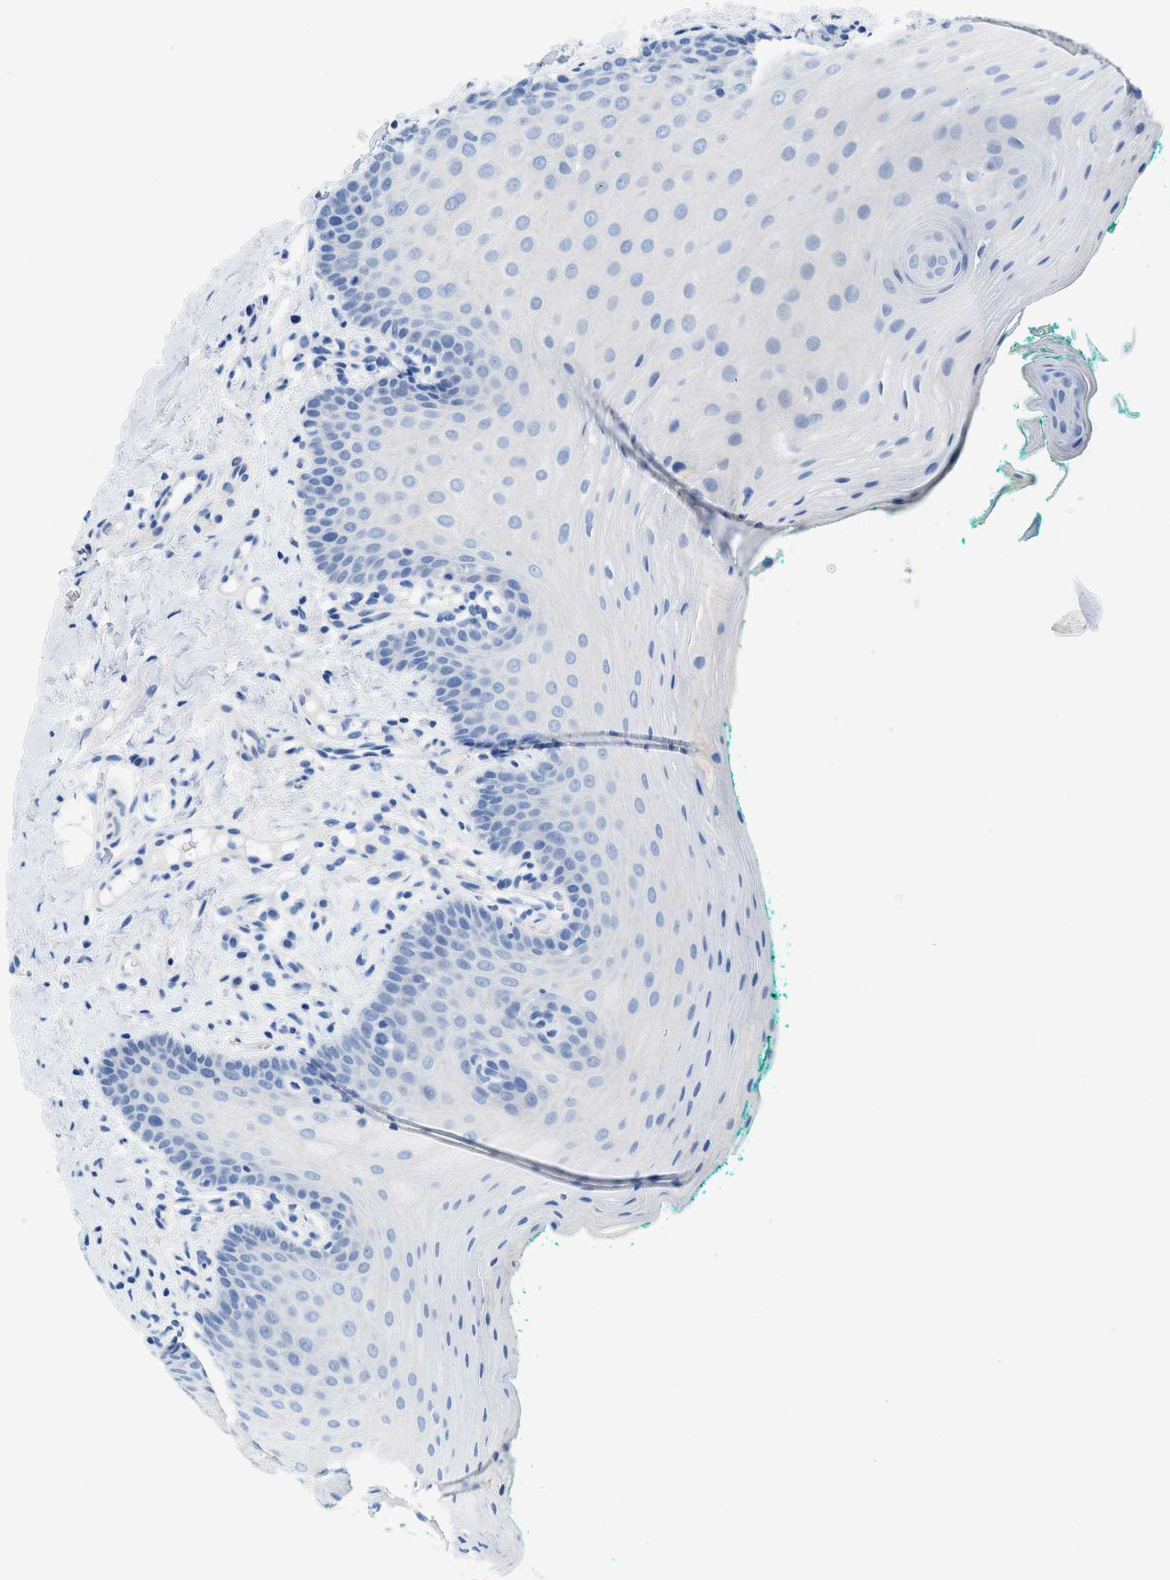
{"staining": {"intensity": "negative", "quantity": "none", "location": "none"}, "tissue": "oral mucosa", "cell_type": "Squamous epithelial cells", "image_type": "normal", "snomed": [{"axis": "morphology", "description": "Normal tissue, NOS"}, {"axis": "topography", "description": "Oral tissue"}], "caption": "Protein analysis of unremarkable oral mucosa reveals no significant positivity in squamous epithelial cells.", "gene": "BPGM", "patient": {"sex": "male", "age": 58}}